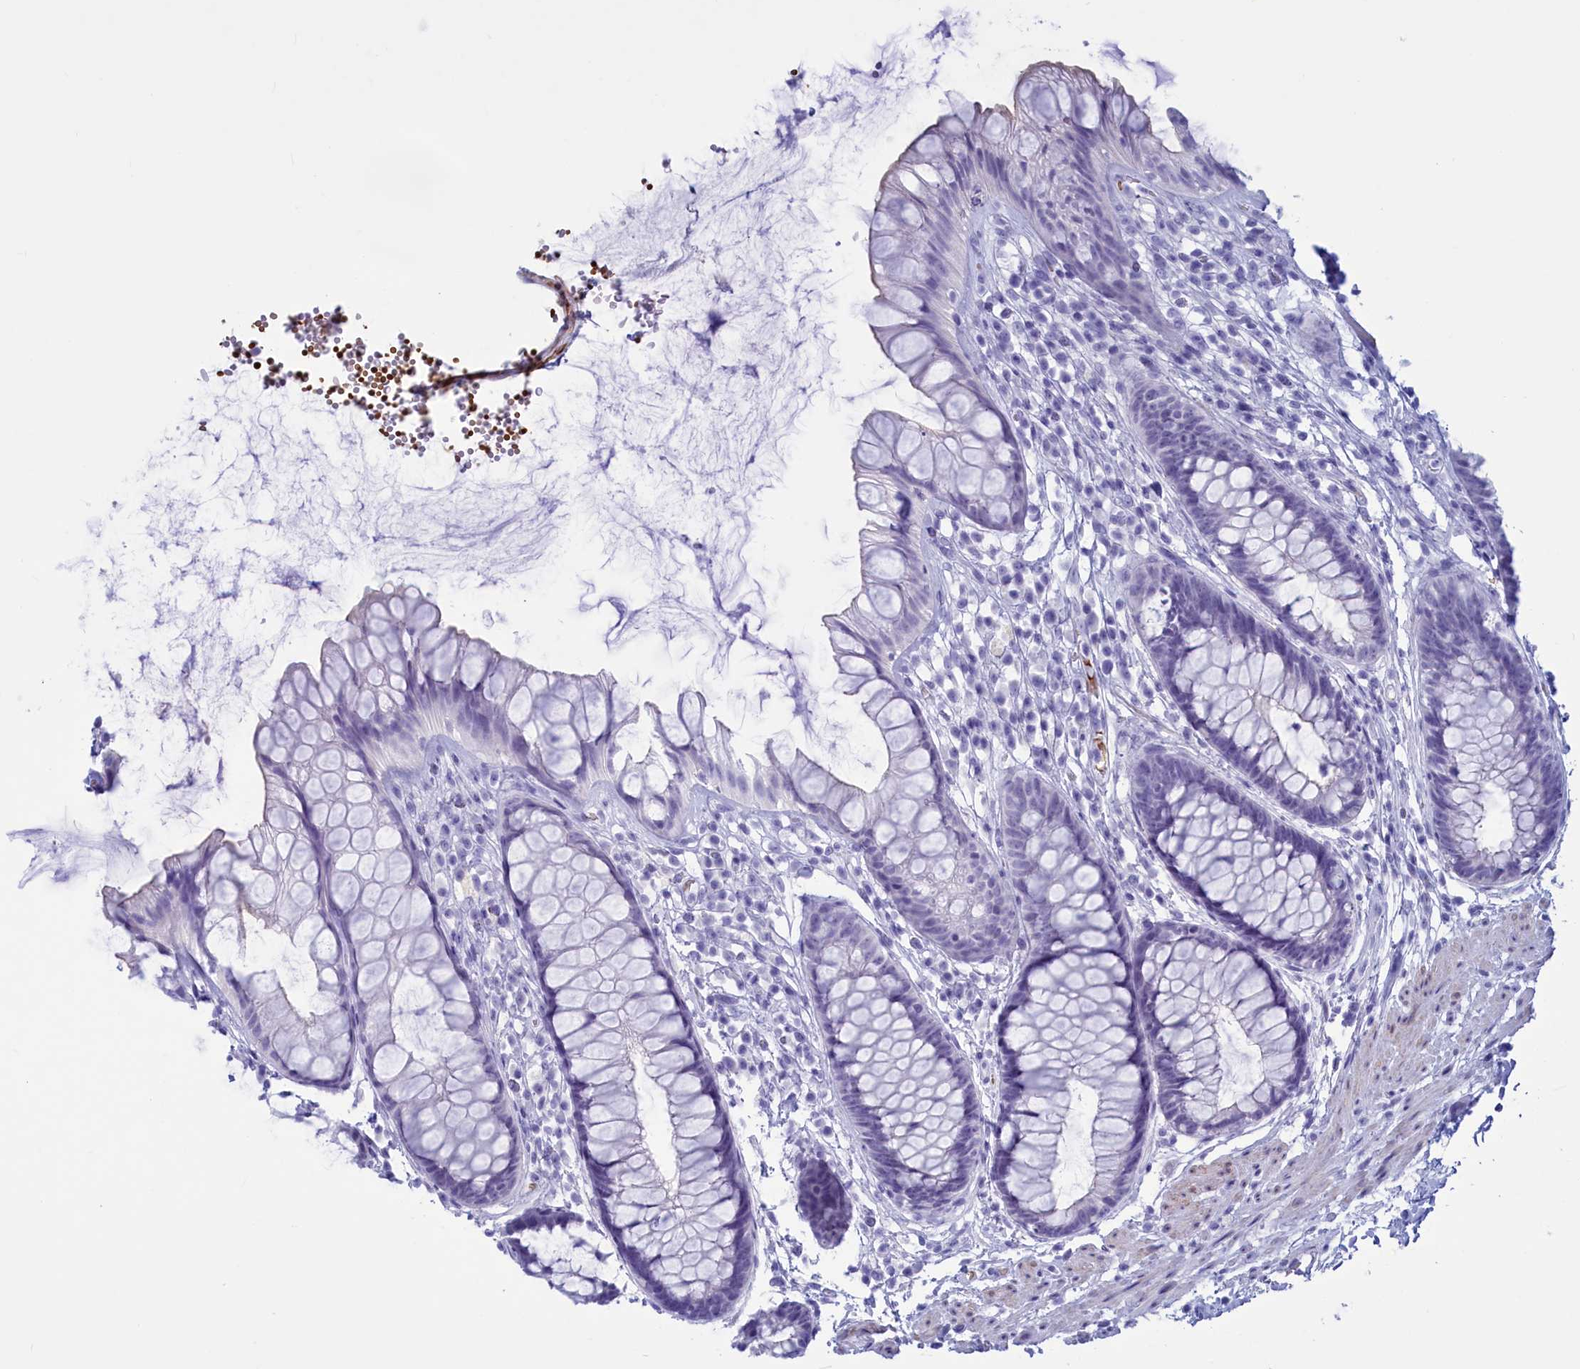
{"staining": {"intensity": "negative", "quantity": "none", "location": "none"}, "tissue": "rectum", "cell_type": "Glandular cells", "image_type": "normal", "snomed": [{"axis": "morphology", "description": "Normal tissue, NOS"}, {"axis": "topography", "description": "Rectum"}], "caption": "Immunohistochemical staining of normal rectum demonstrates no significant expression in glandular cells. The staining is performed using DAB brown chromogen with nuclei counter-stained in using hematoxylin.", "gene": "GAPDHS", "patient": {"sex": "male", "age": 74}}